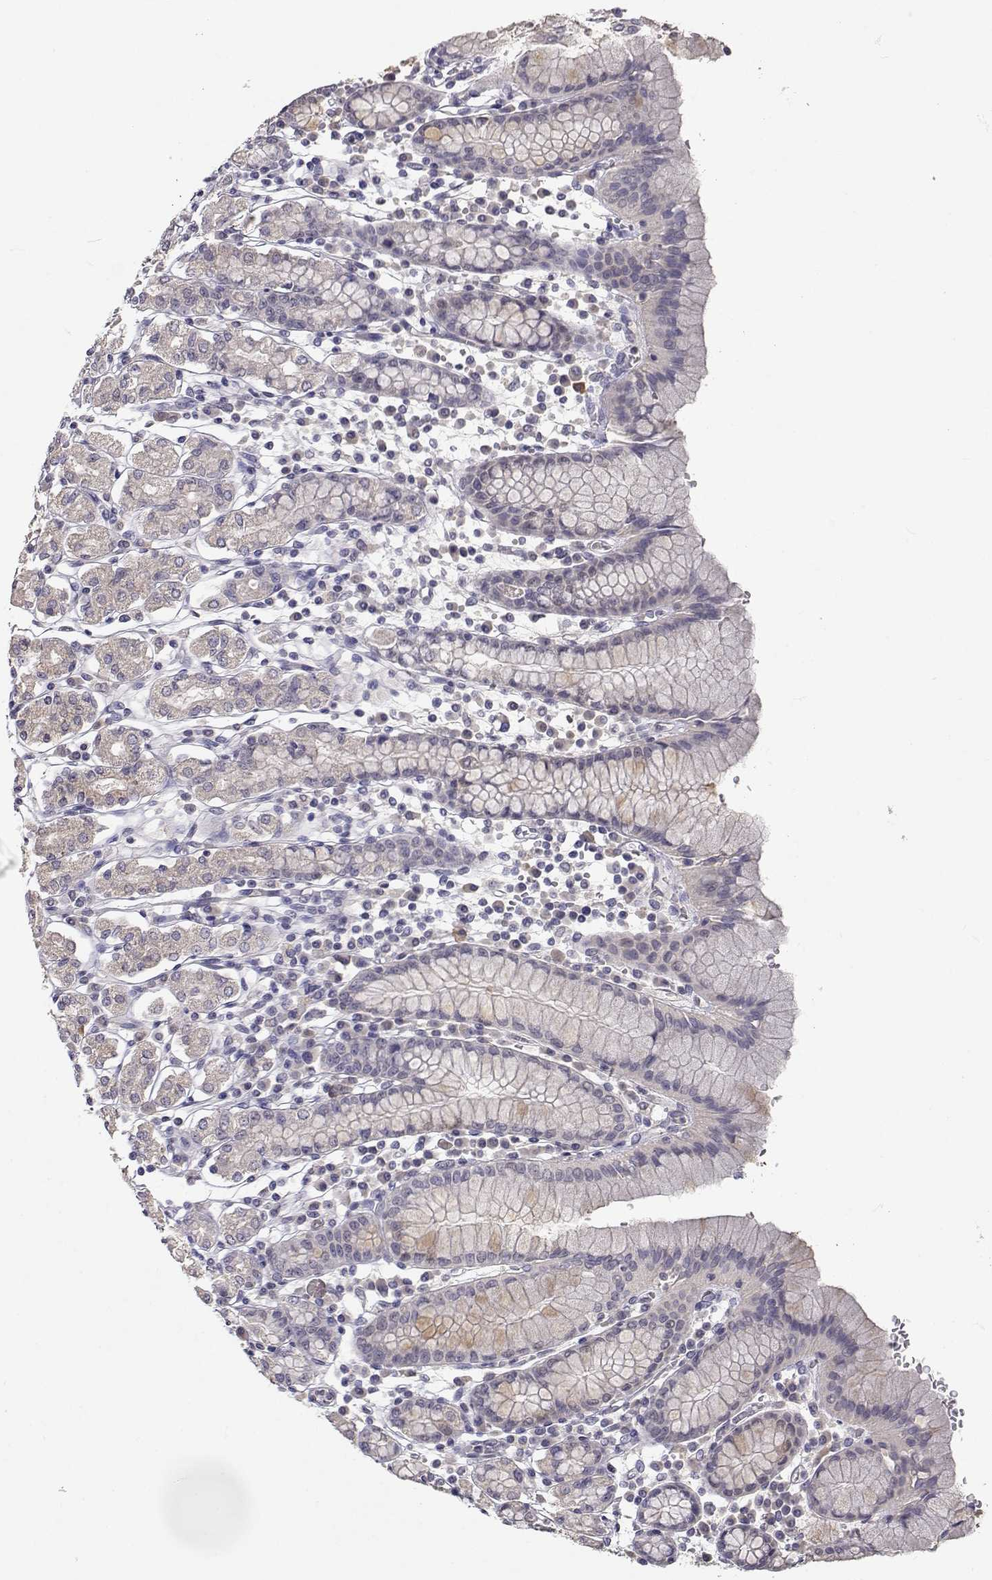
{"staining": {"intensity": "negative", "quantity": "none", "location": "none"}, "tissue": "stomach", "cell_type": "Glandular cells", "image_type": "normal", "snomed": [{"axis": "morphology", "description": "Normal tissue, NOS"}, {"axis": "topography", "description": "Stomach, upper"}, {"axis": "topography", "description": "Stomach"}], "caption": "Immunohistochemical staining of benign stomach shows no significant staining in glandular cells.", "gene": "SLC6A3", "patient": {"sex": "male", "age": 62}}